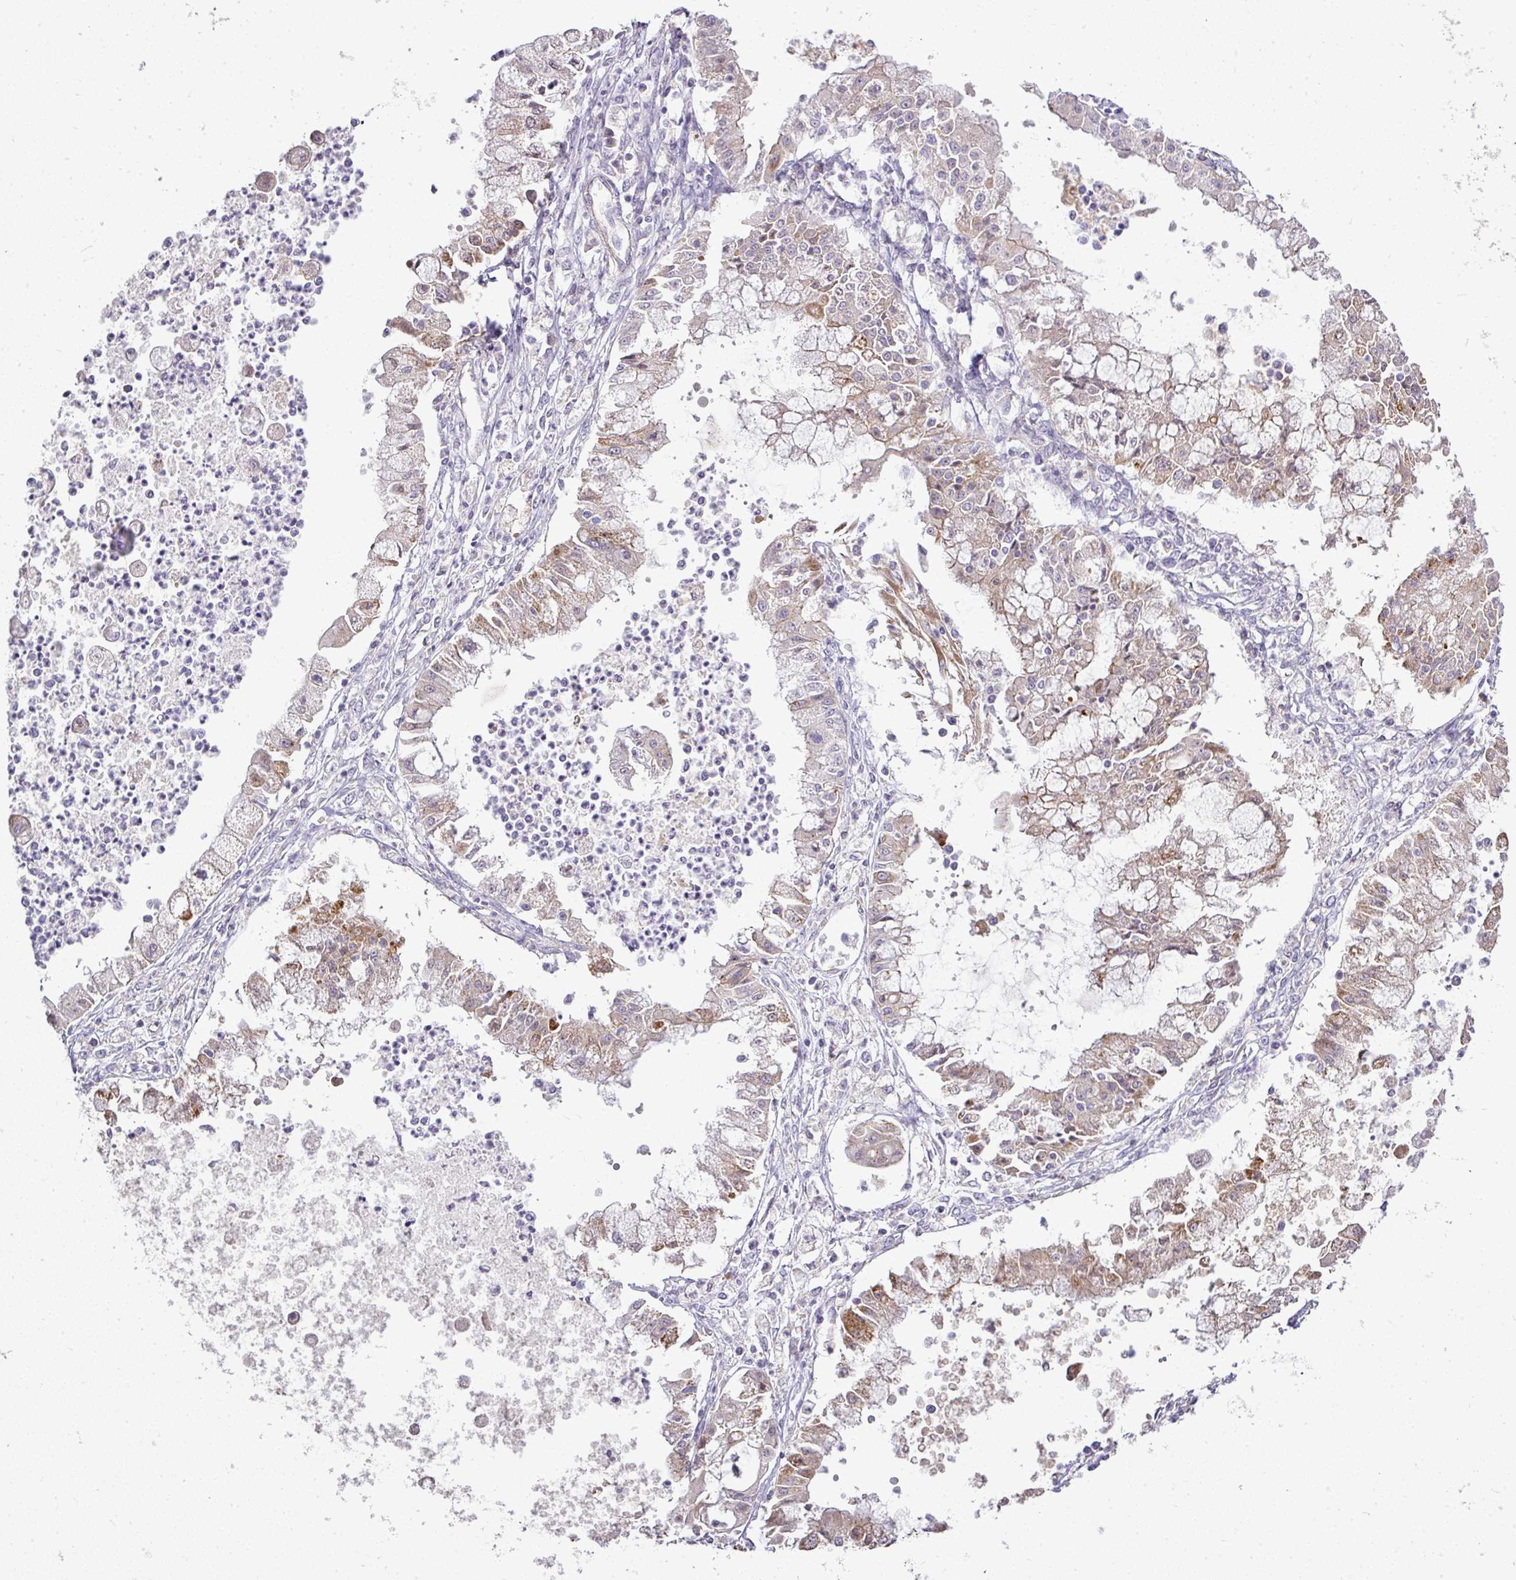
{"staining": {"intensity": "moderate", "quantity": "25%-75%", "location": "cytoplasmic/membranous"}, "tissue": "ovarian cancer", "cell_type": "Tumor cells", "image_type": "cancer", "snomed": [{"axis": "morphology", "description": "Cystadenocarcinoma, mucinous, NOS"}, {"axis": "topography", "description": "Ovary"}], "caption": "A brown stain shows moderate cytoplasmic/membranous expression of a protein in human ovarian mucinous cystadenocarcinoma tumor cells.", "gene": "GAN", "patient": {"sex": "female", "age": 70}}